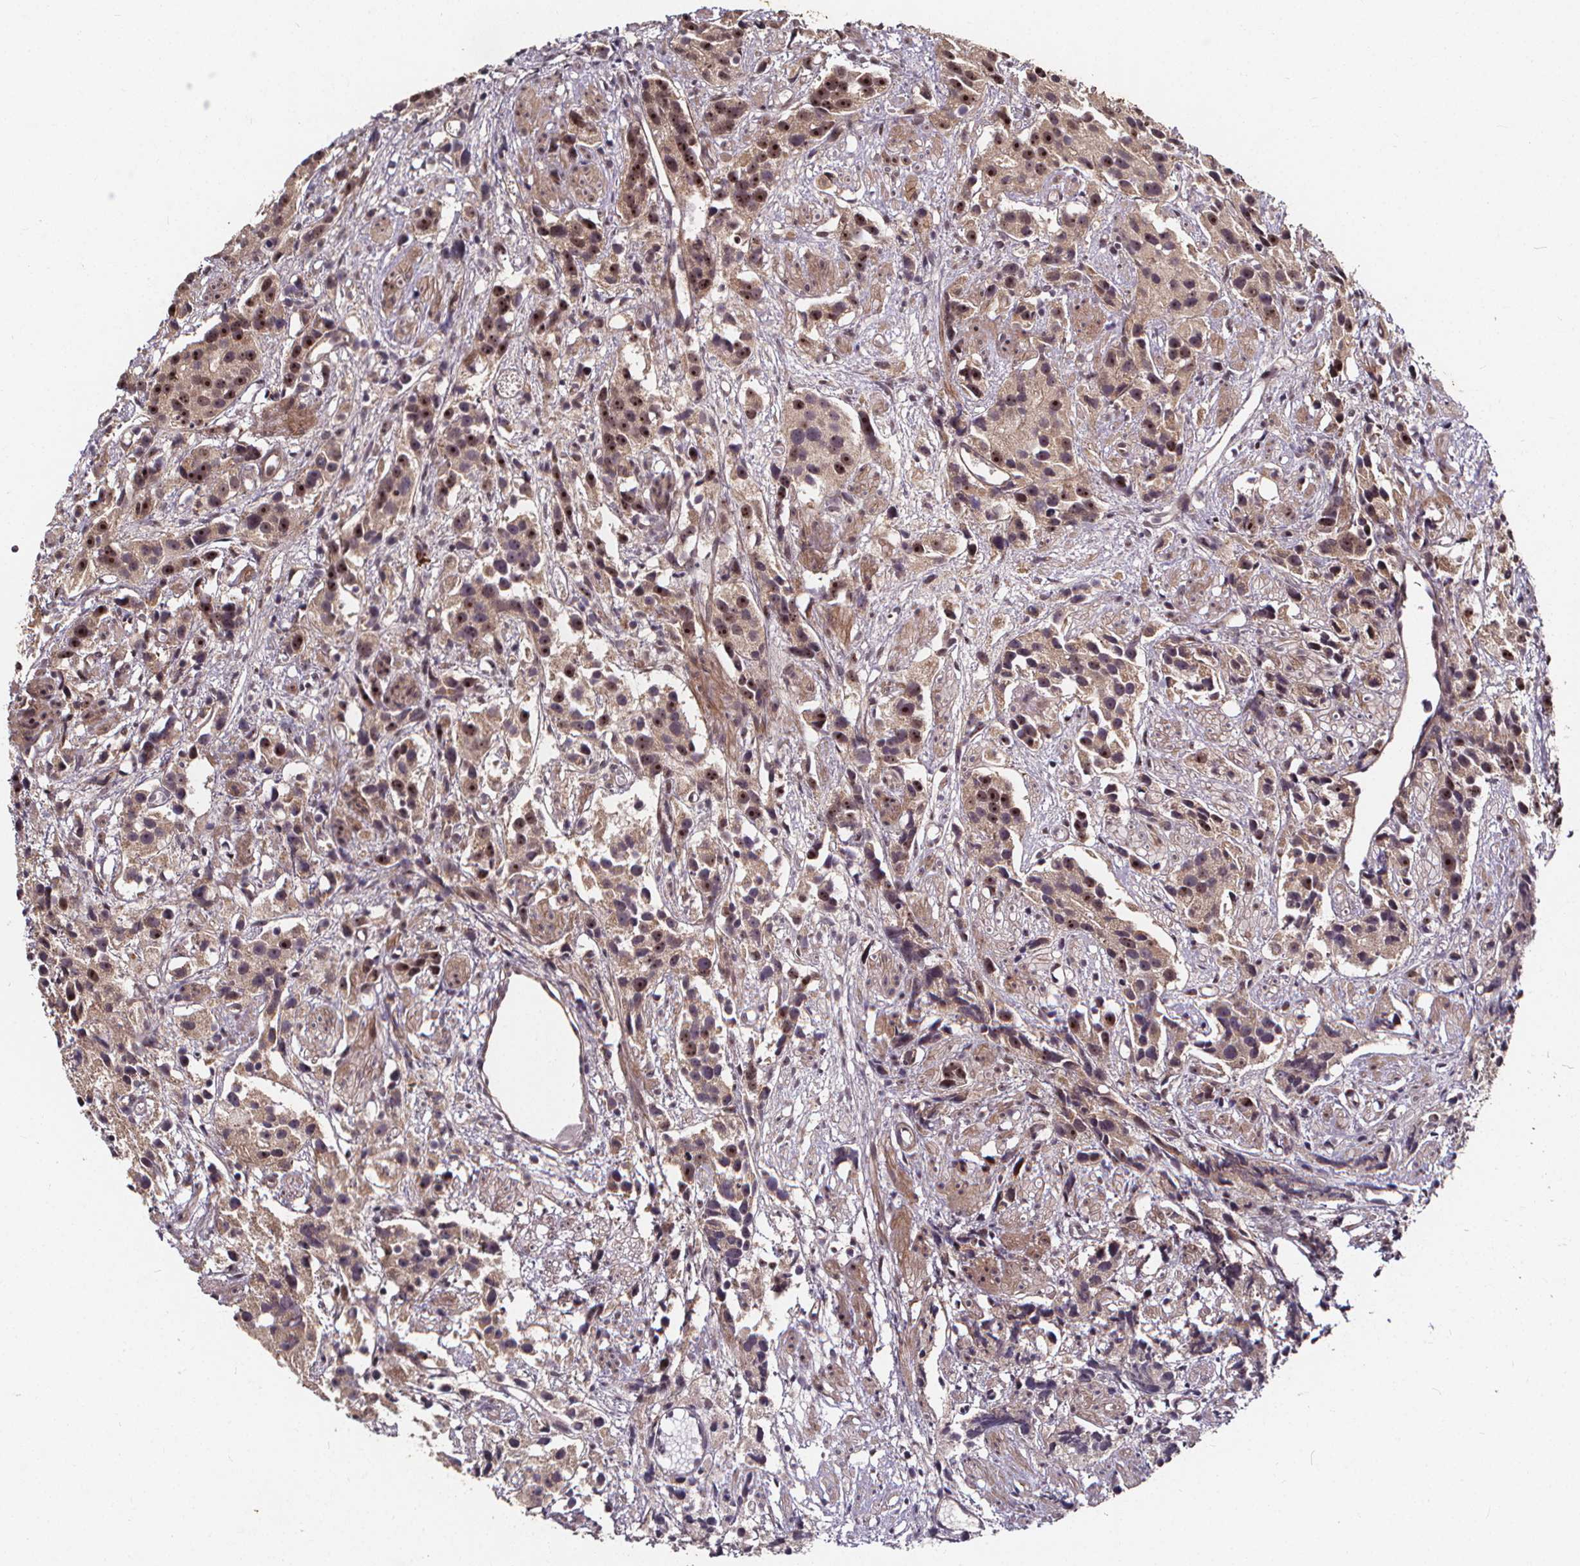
{"staining": {"intensity": "weak", "quantity": ">75%", "location": "cytoplasmic/membranous,nuclear"}, "tissue": "prostate cancer", "cell_type": "Tumor cells", "image_type": "cancer", "snomed": [{"axis": "morphology", "description": "Adenocarcinoma, High grade"}, {"axis": "topography", "description": "Prostate"}], "caption": "Protein staining by IHC demonstrates weak cytoplasmic/membranous and nuclear expression in about >75% of tumor cells in high-grade adenocarcinoma (prostate).", "gene": "DDIT3", "patient": {"sex": "male", "age": 68}}